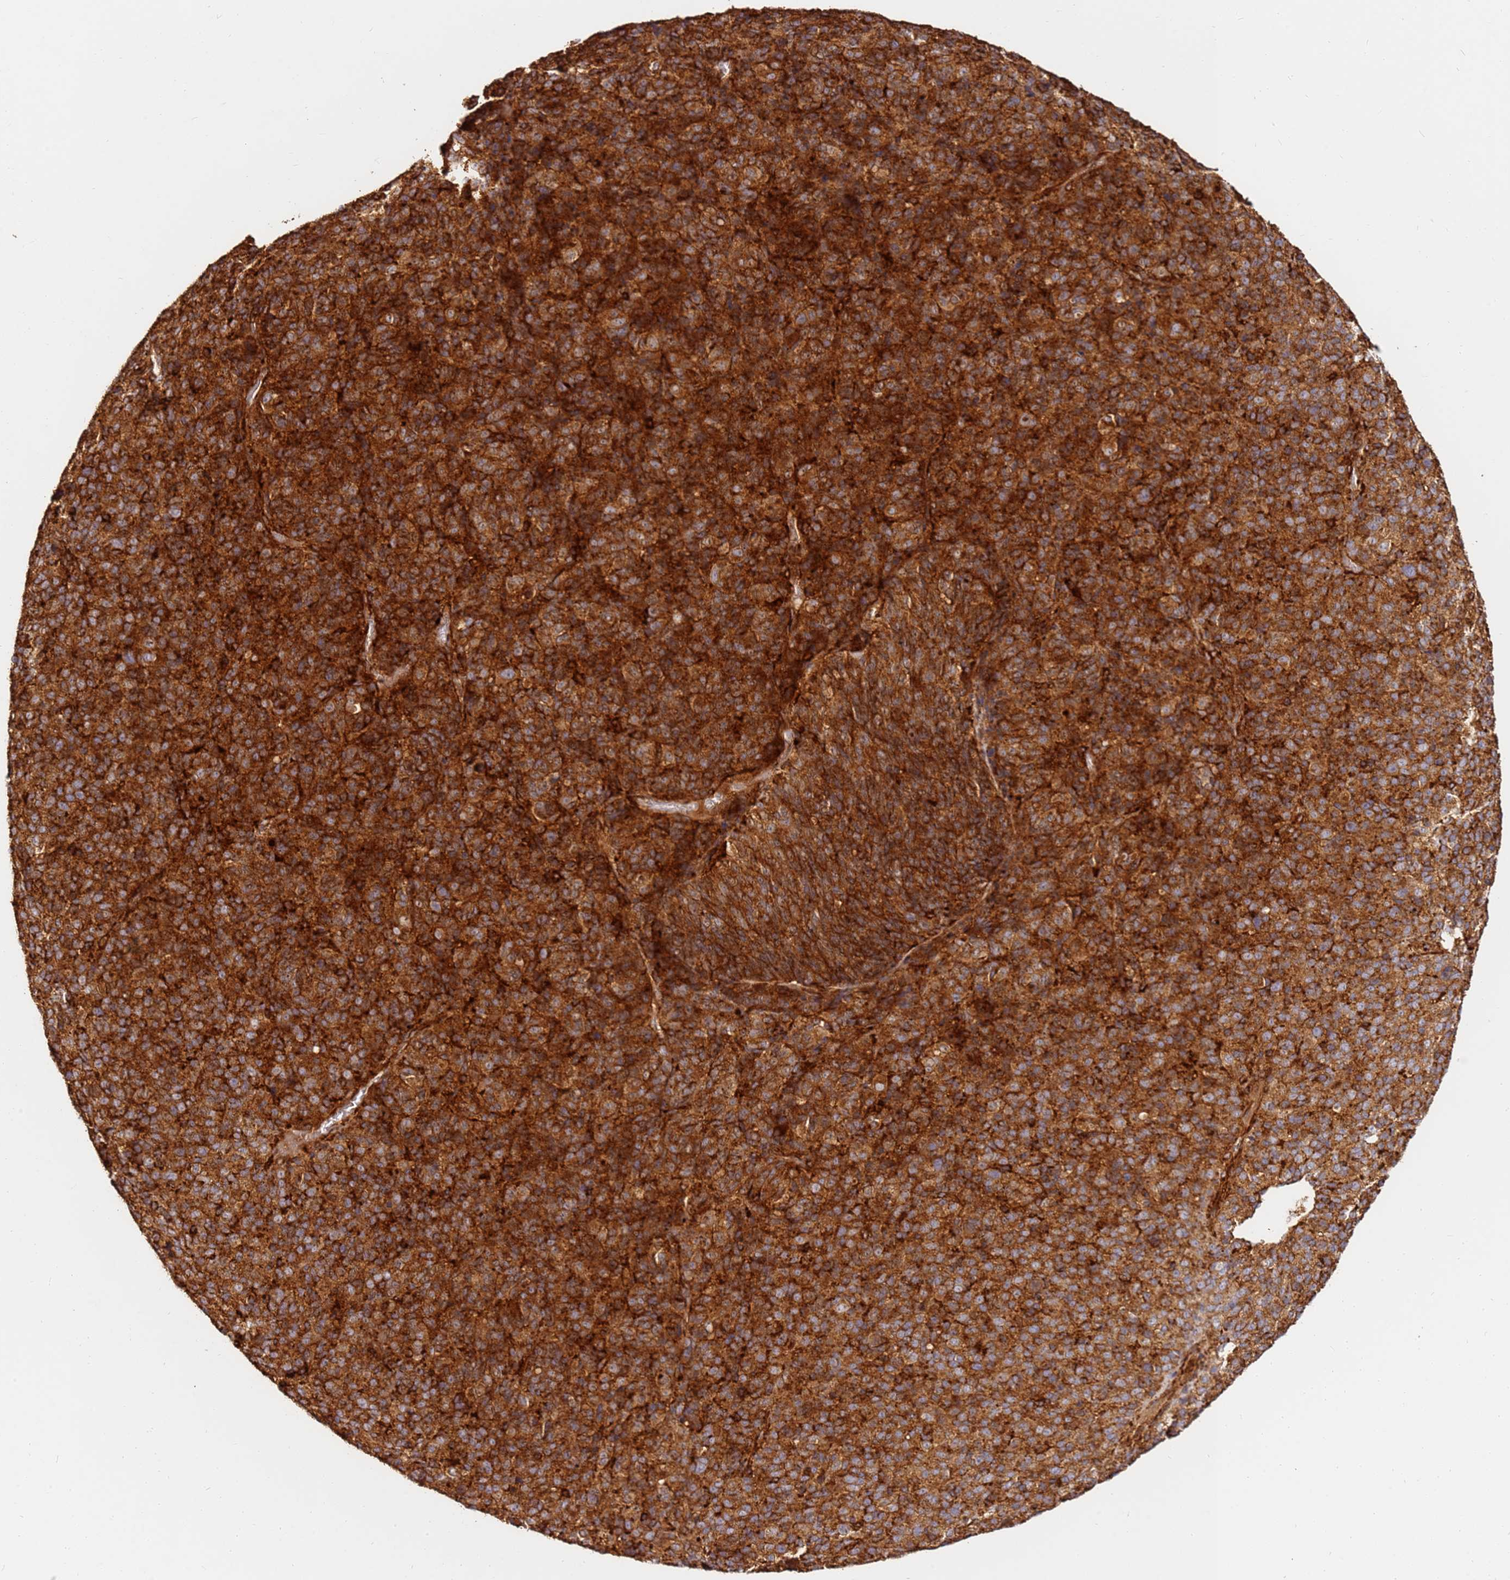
{"staining": {"intensity": "strong", "quantity": ">75%", "location": "cytoplasmic/membranous"}, "tissue": "melanoma", "cell_type": "Tumor cells", "image_type": "cancer", "snomed": [{"axis": "morphology", "description": "Malignant melanoma, Metastatic site"}, {"axis": "topography", "description": "Brain"}], "caption": "Melanoma tissue shows strong cytoplasmic/membranous positivity in about >75% of tumor cells", "gene": "DVL3", "patient": {"sex": "female", "age": 56}}